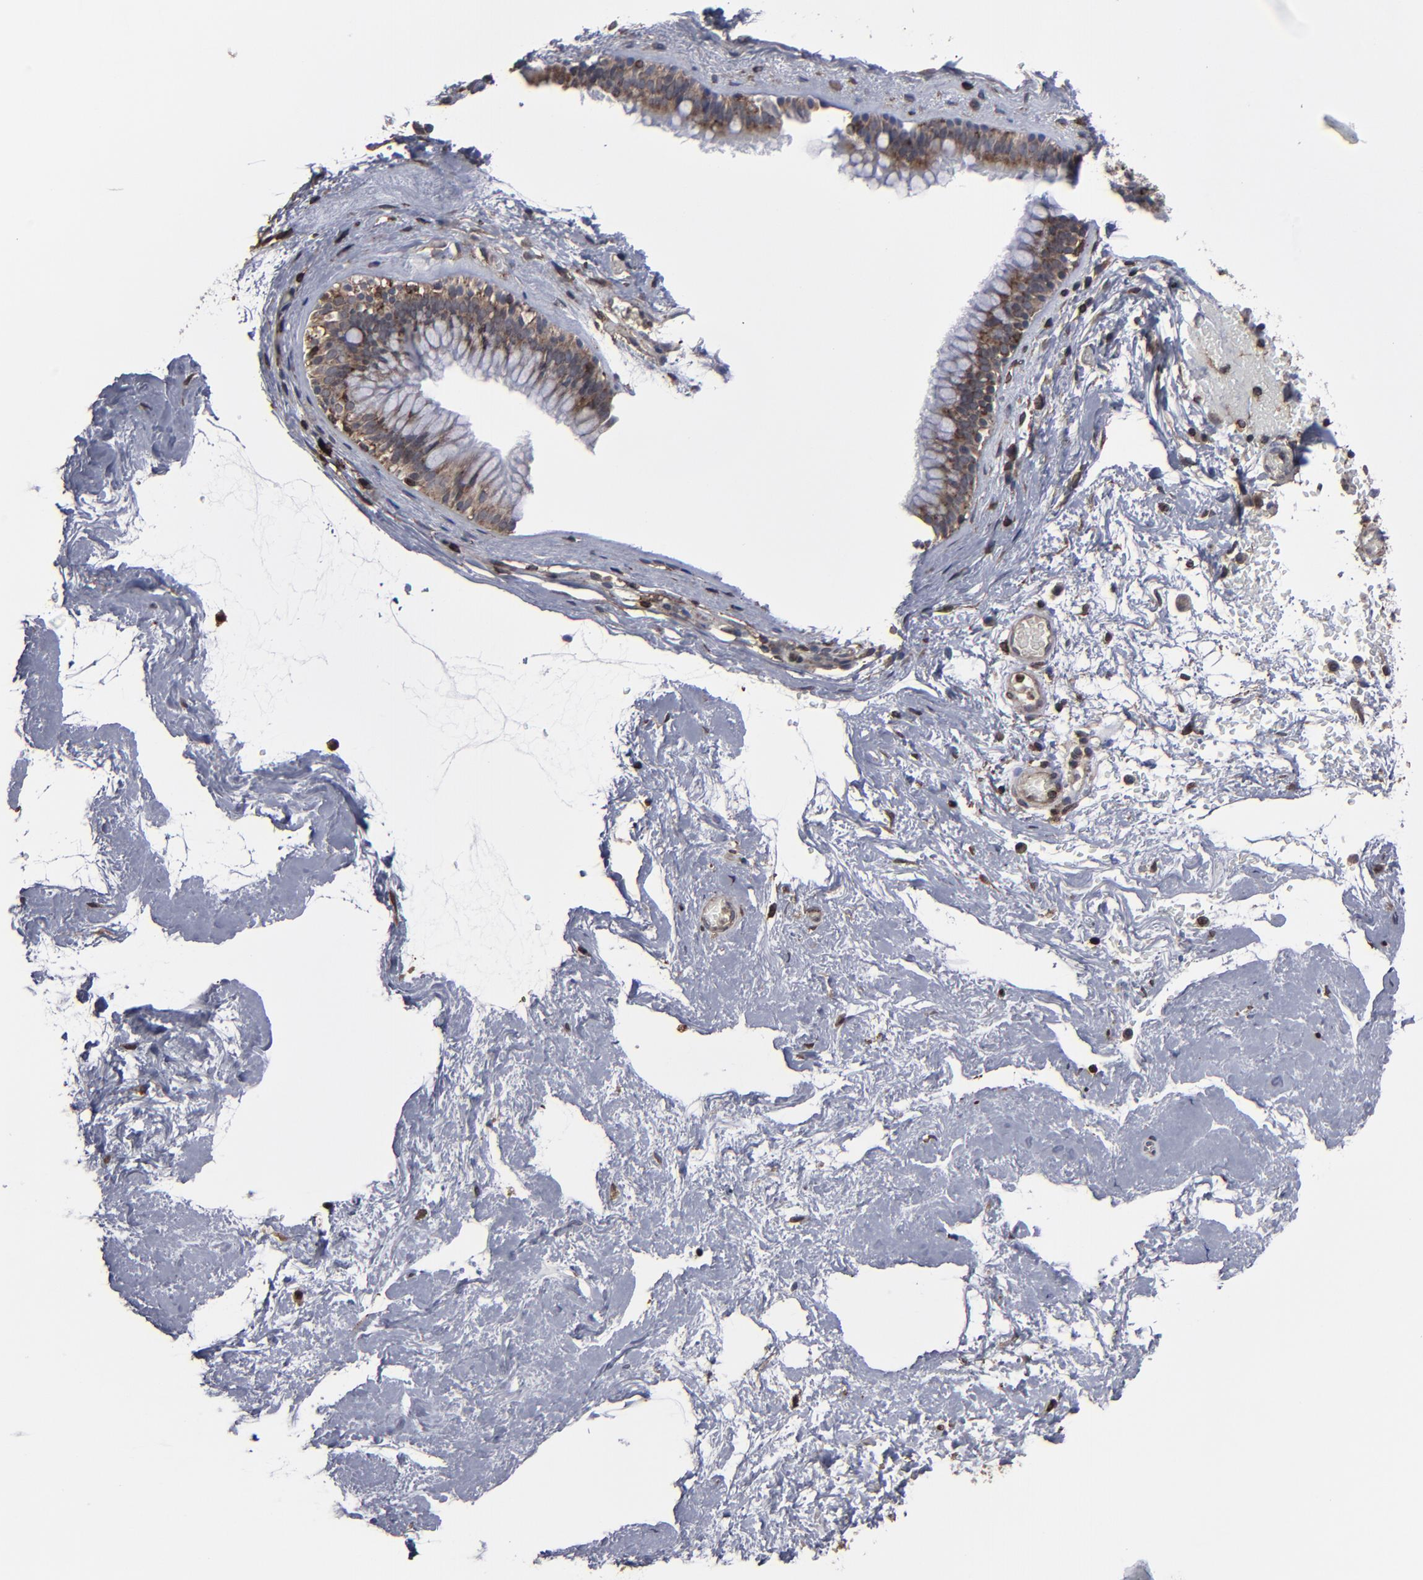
{"staining": {"intensity": "moderate", "quantity": "25%-75%", "location": "cytoplasmic/membranous"}, "tissue": "nasopharynx", "cell_type": "Respiratory epithelial cells", "image_type": "normal", "snomed": [{"axis": "morphology", "description": "Normal tissue, NOS"}, {"axis": "morphology", "description": "Inflammation, NOS"}, {"axis": "topography", "description": "Nasopharynx"}], "caption": "Protein staining demonstrates moderate cytoplasmic/membranous expression in about 25%-75% of respiratory epithelial cells in benign nasopharynx. (brown staining indicates protein expression, while blue staining denotes nuclei).", "gene": "KIAA2026", "patient": {"sex": "male", "age": 48}}